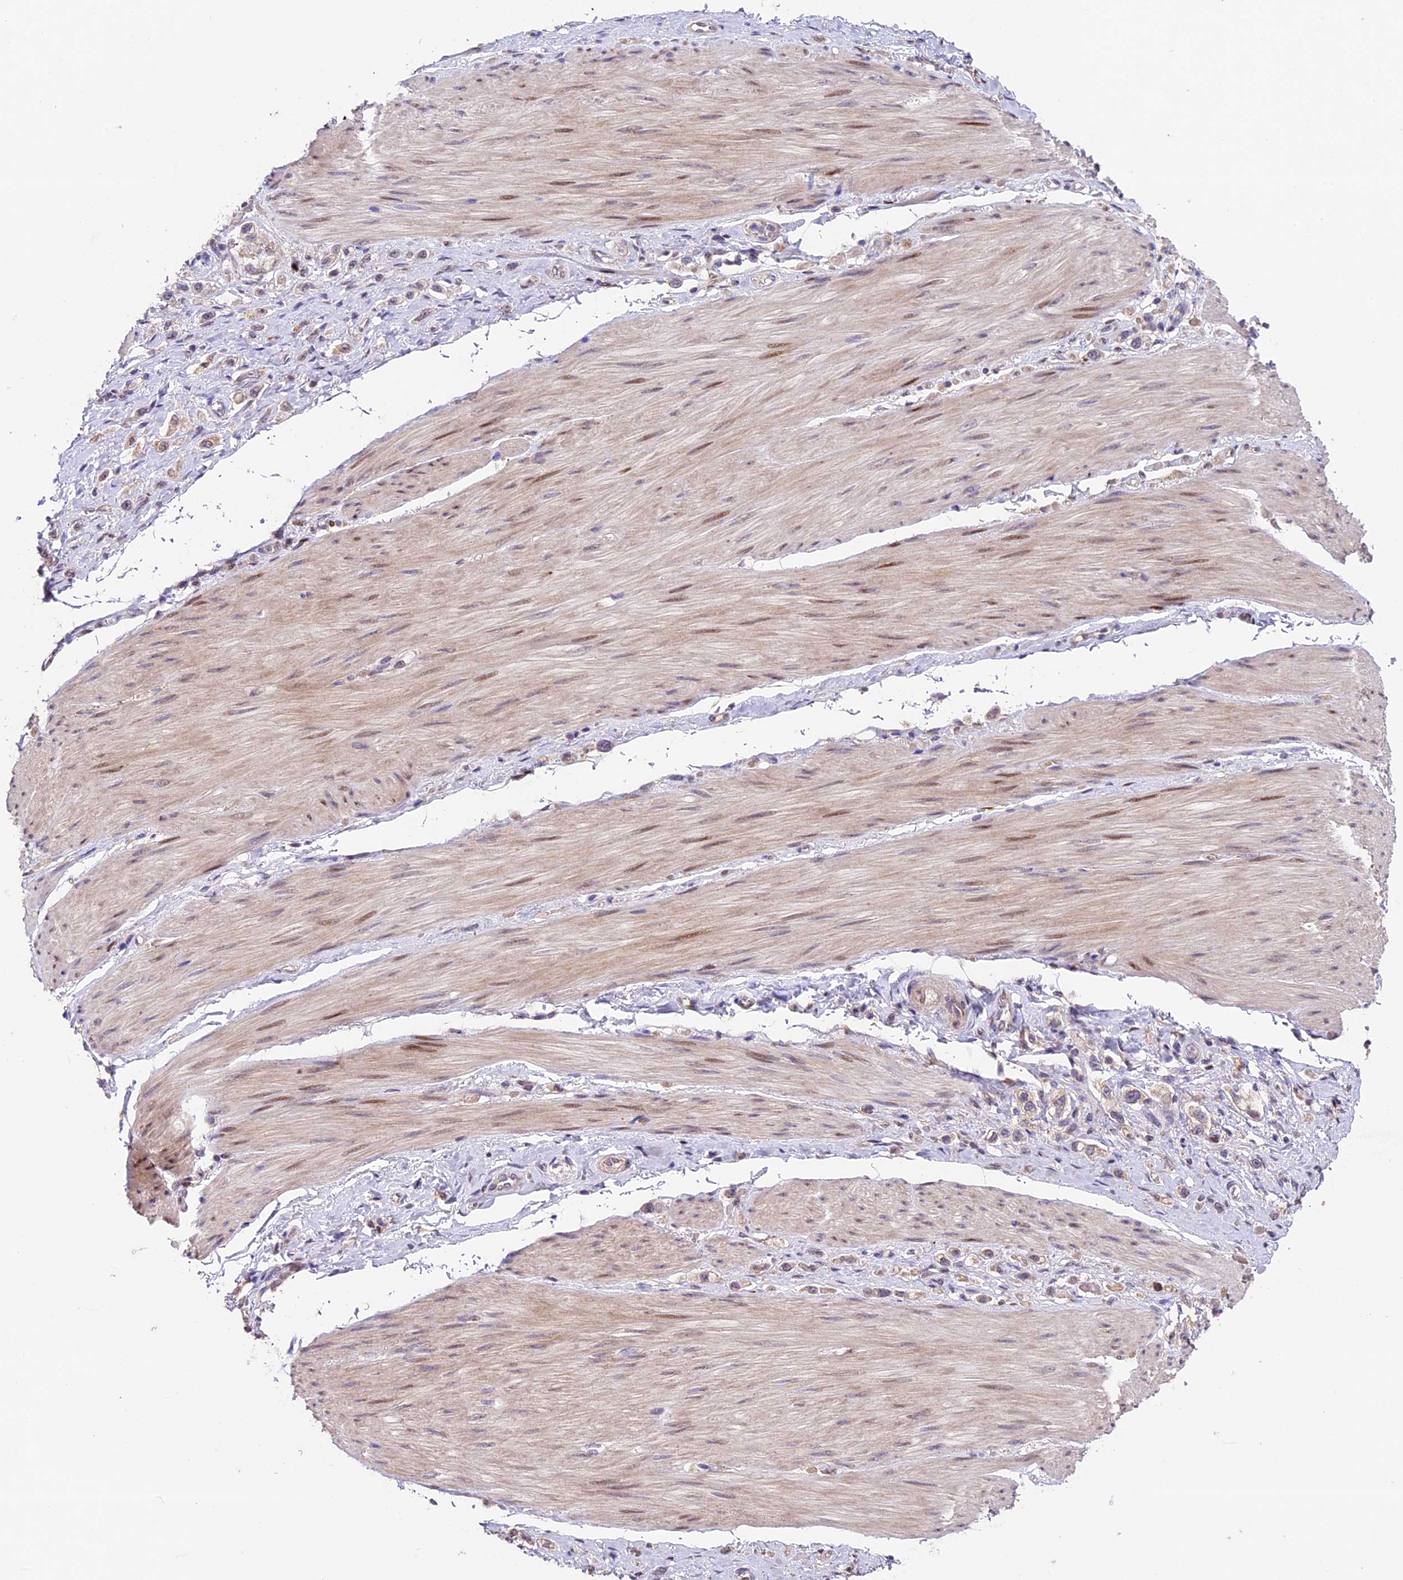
{"staining": {"intensity": "weak", "quantity": "25%-75%", "location": "cytoplasmic/membranous"}, "tissue": "stomach cancer", "cell_type": "Tumor cells", "image_type": "cancer", "snomed": [{"axis": "morphology", "description": "Adenocarcinoma, NOS"}, {"axis": "topography", "description": "Stomach"}], "caption": "About 25%-75% of tumor cells in human adenocarcinoma (stomach) demonstrate weak cytoplasmic/membranous protein staining as visualized by brown immunohistochemical staining.", "gene": "SBNO2", "patient": {"sex": "female", "age": 65}}